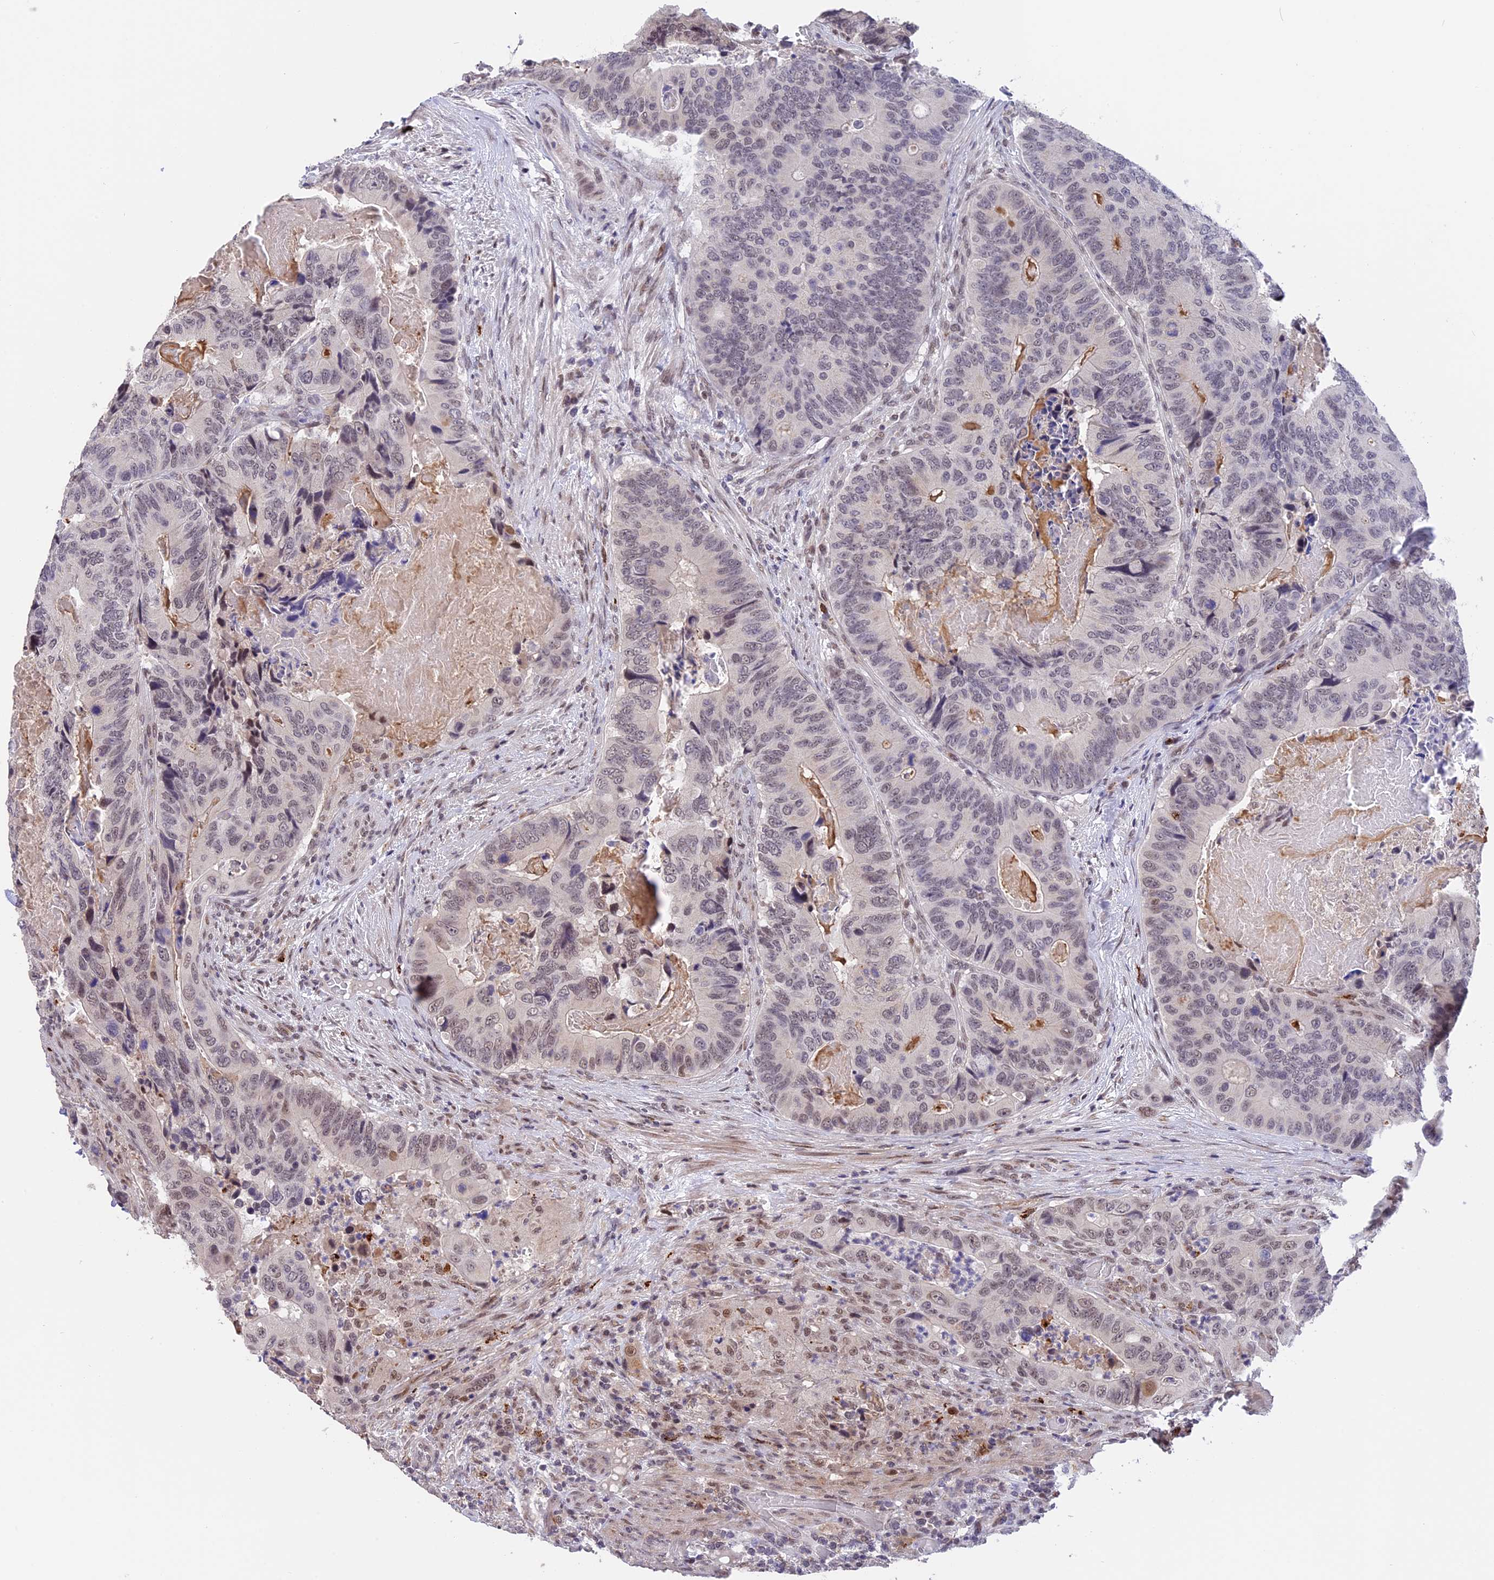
{"staining": {"intensity": "weak", "quantity": "<25%", "location": "nuclear"}, "tissue": "colorectal cancer", "cell_type": "Tumor cells", "image_type": "cancer", "snomed": [{"axis": "morphology", "description": "Adenocarcinoma, NOS"}, {"axis": "topography", "description": "Colon"}], "caption": "Adenocarcinoma (colorectal) stained for a protein using IHC exhibits no positivity tumor cells.", "gene": "POLR2C", "patient": {"sex": "male", "age": 84}}